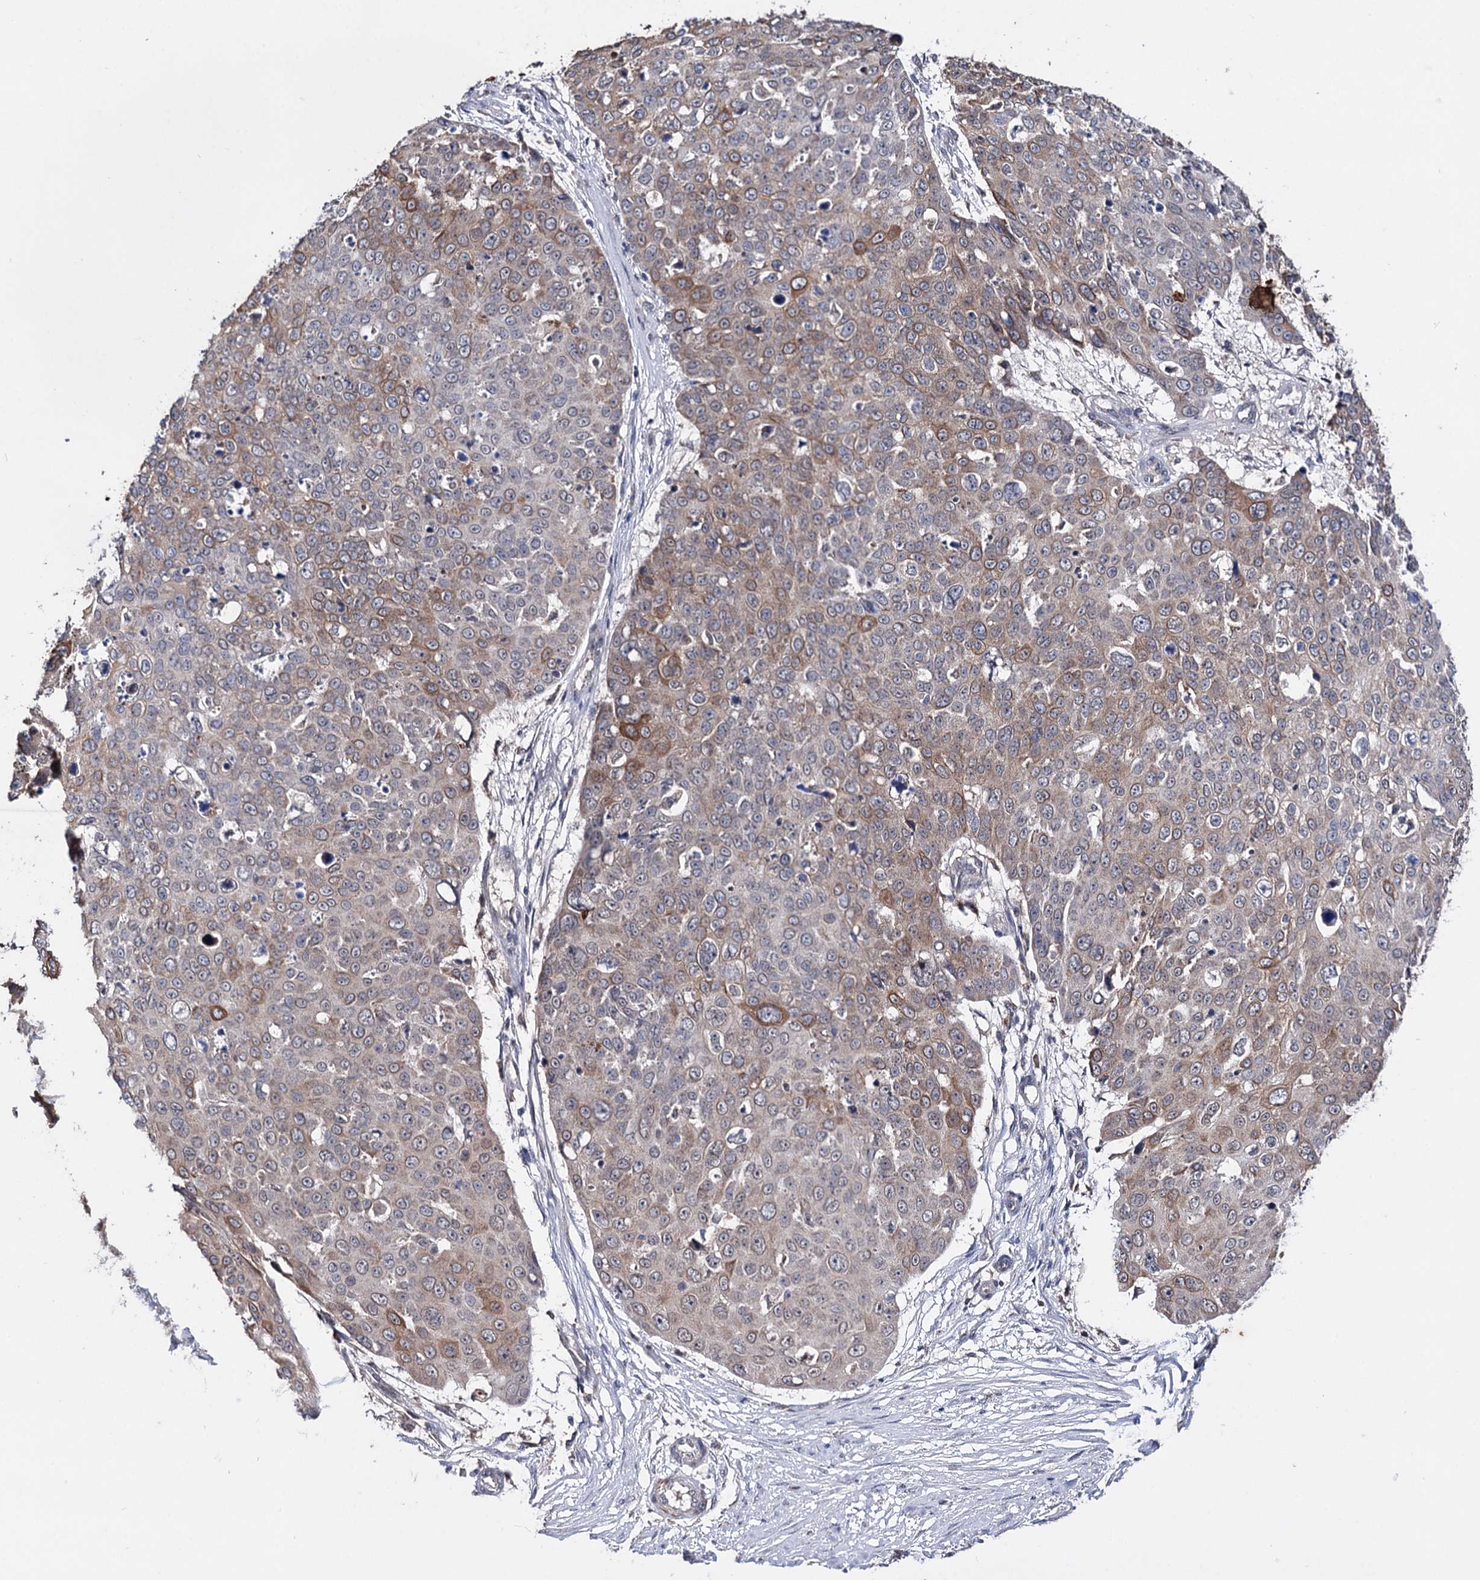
{"staining": {"intensity": "moderate", "quantity": "25%-75%", "location": "cytoplasmic/membranous"}, "tissue": "skin cancer", "cell_type": "Tumor cells", "image_type": "cancer", "snomed": [{"axis": "morphology", "description": "Squamous cell carcinoma, NOS"}, {"axis": "topography", "description": "Skin"}], "caption": "The histopathology image demonstrates a brown stain indicating the presence of a protein in the cytoplasmic/membranous of tumor cells in skin squamous cell carcinoma.", "gene": "CLPB", "patient": {"sex": "male", "age": 71}}